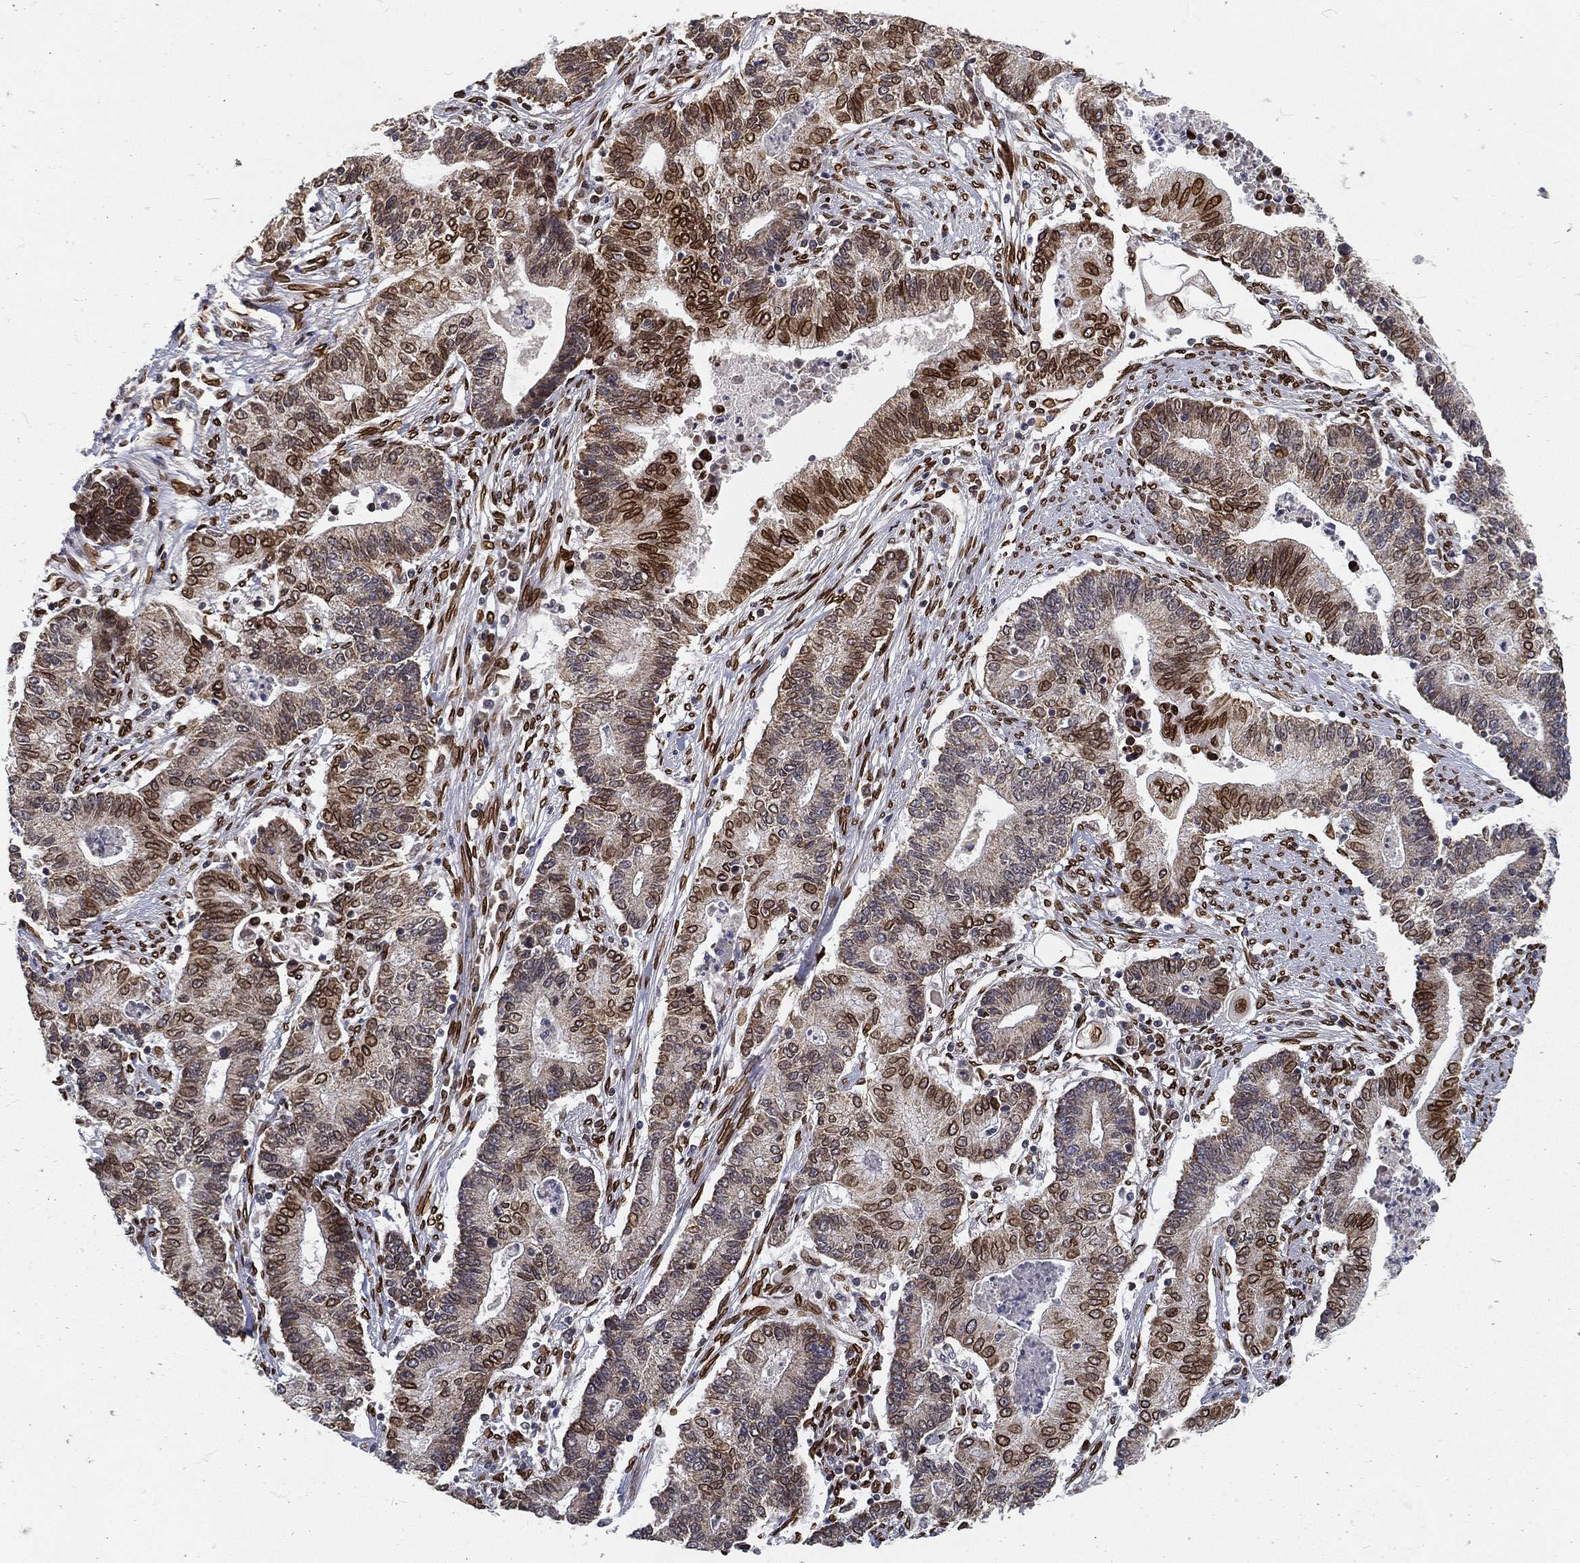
{"staining": {"intensity": "strong", "quantity": "25%-75%", "location": "cytoplasmic/membranous,nuclear"}, "tissue": "endometrial cancer", "cell_type": "Tumor cells", "image_type": "cancer", "snomed": [{"axis": "morphology", "description": "Adenocarcinoma, NOS"}, {"axis": "topography", "description": "Uterus"}, {"axis": "topography", "description": "Endometrium"}], "caption": "Immunohistochemistry image of neoplastic tissue: human adenocarcinoma (endometrial) stained using IHC demonstrates high levels of strong protein expression localized specifically in the cytoplasmic/membranous and nuclear of tumor cells, appearing as a cytoplasmic/membranous and nuclear brown color.", "gene": "PALB2", "patient": {"sex": "female", "age": 54}}